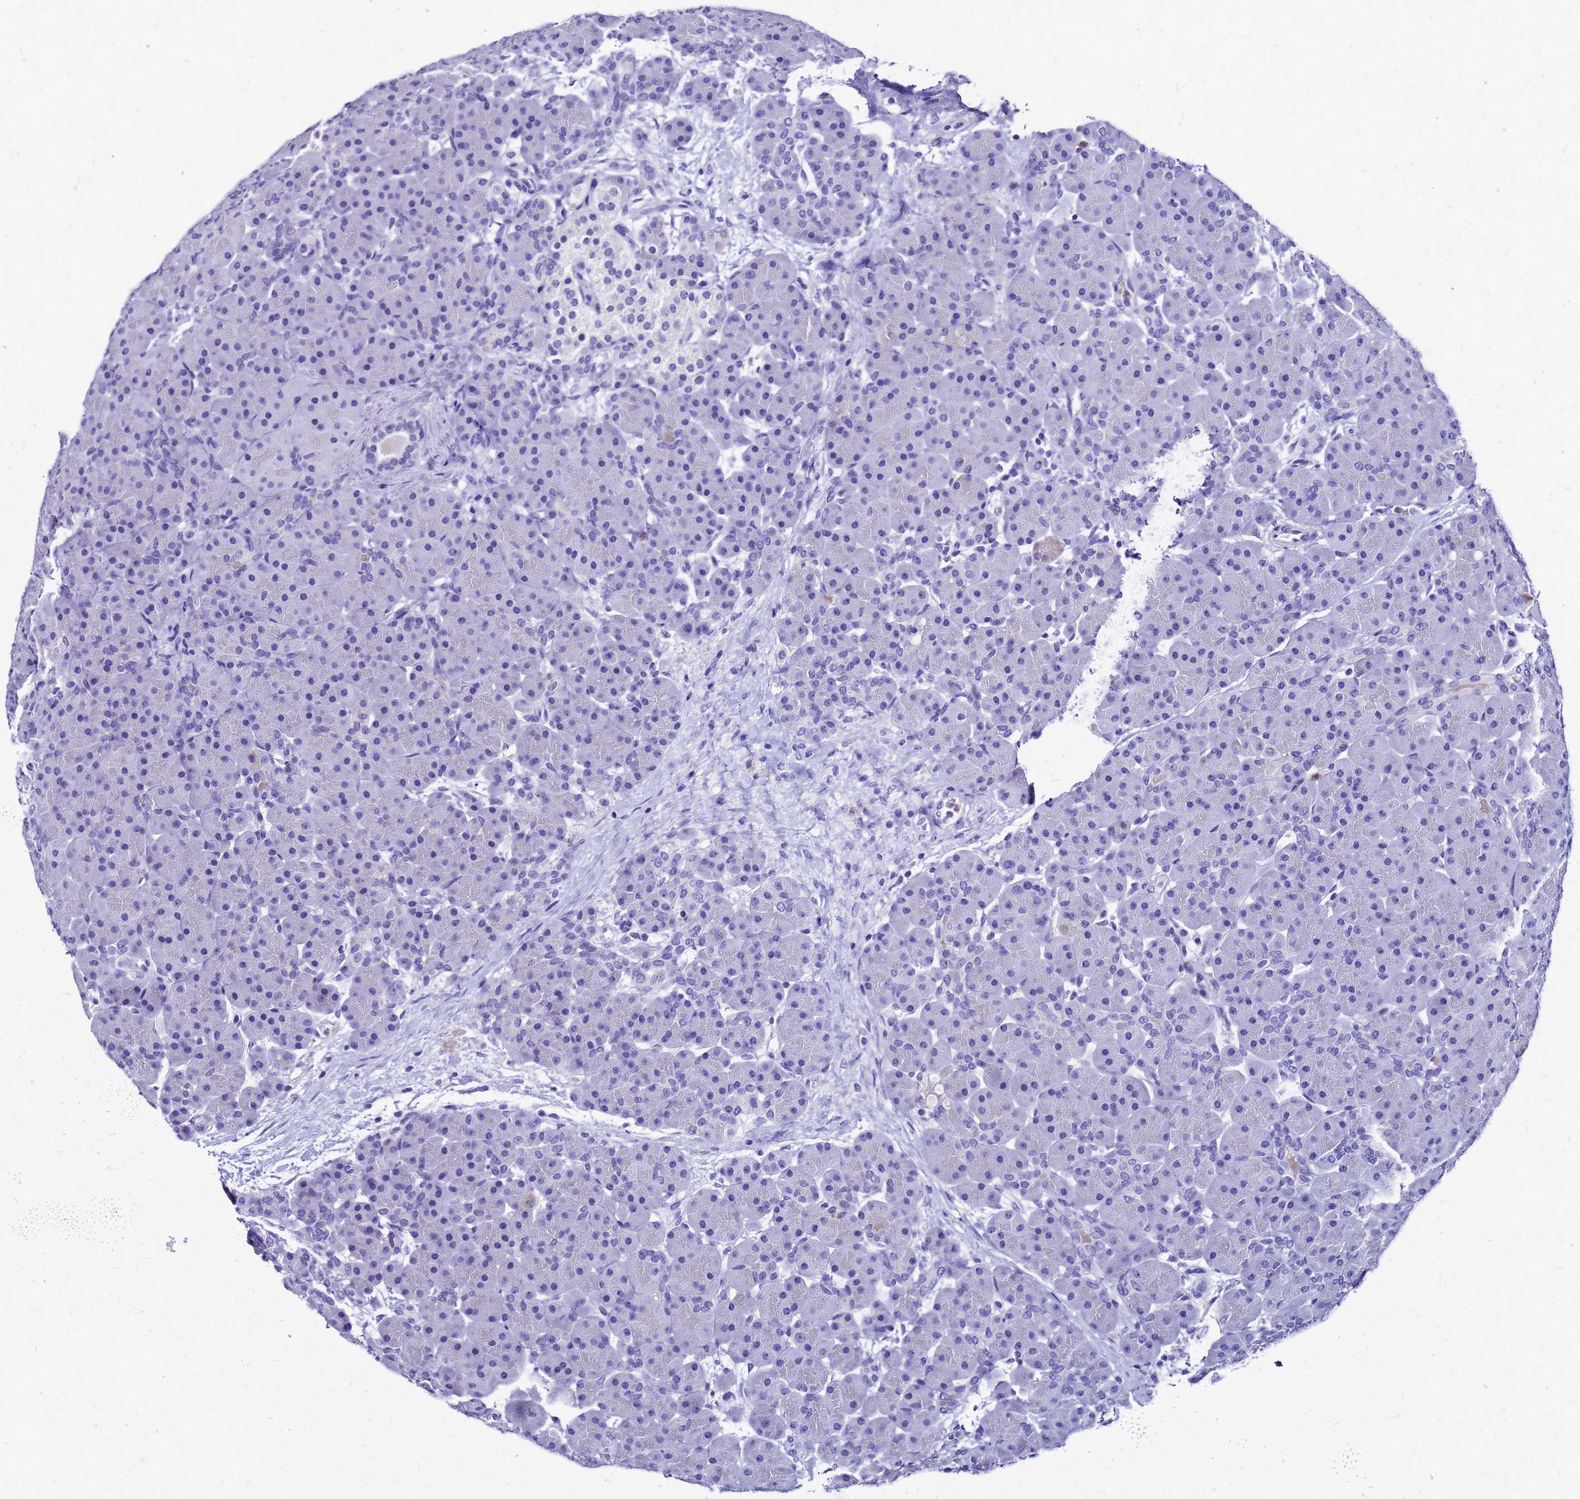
{"staining": {"intensity": "negative", "quantity": "none", "location": "none"}, "tissue": "pancreas", "cell_type": "Exocrine glandular cells", "image_type": "normal", "snomed": [{"axis": "morphology", "description": "Normal tissue, NOS"}, {"axis": "topography", "description": "Pancreas"}], "caption": "This image is of normal pancreas stained with immunohistochemistry to label a protein in brown with the nuclei are counter-stained blue. There is no positivity in exocrine glandular cells. (Brightfield microscopy of DAB (3,3'-diaminobenzidine) immunohistochemistry (IHC) at high magnification).", "gene": "SMIM21", "patient": {"sex": "male", "age": 66}}